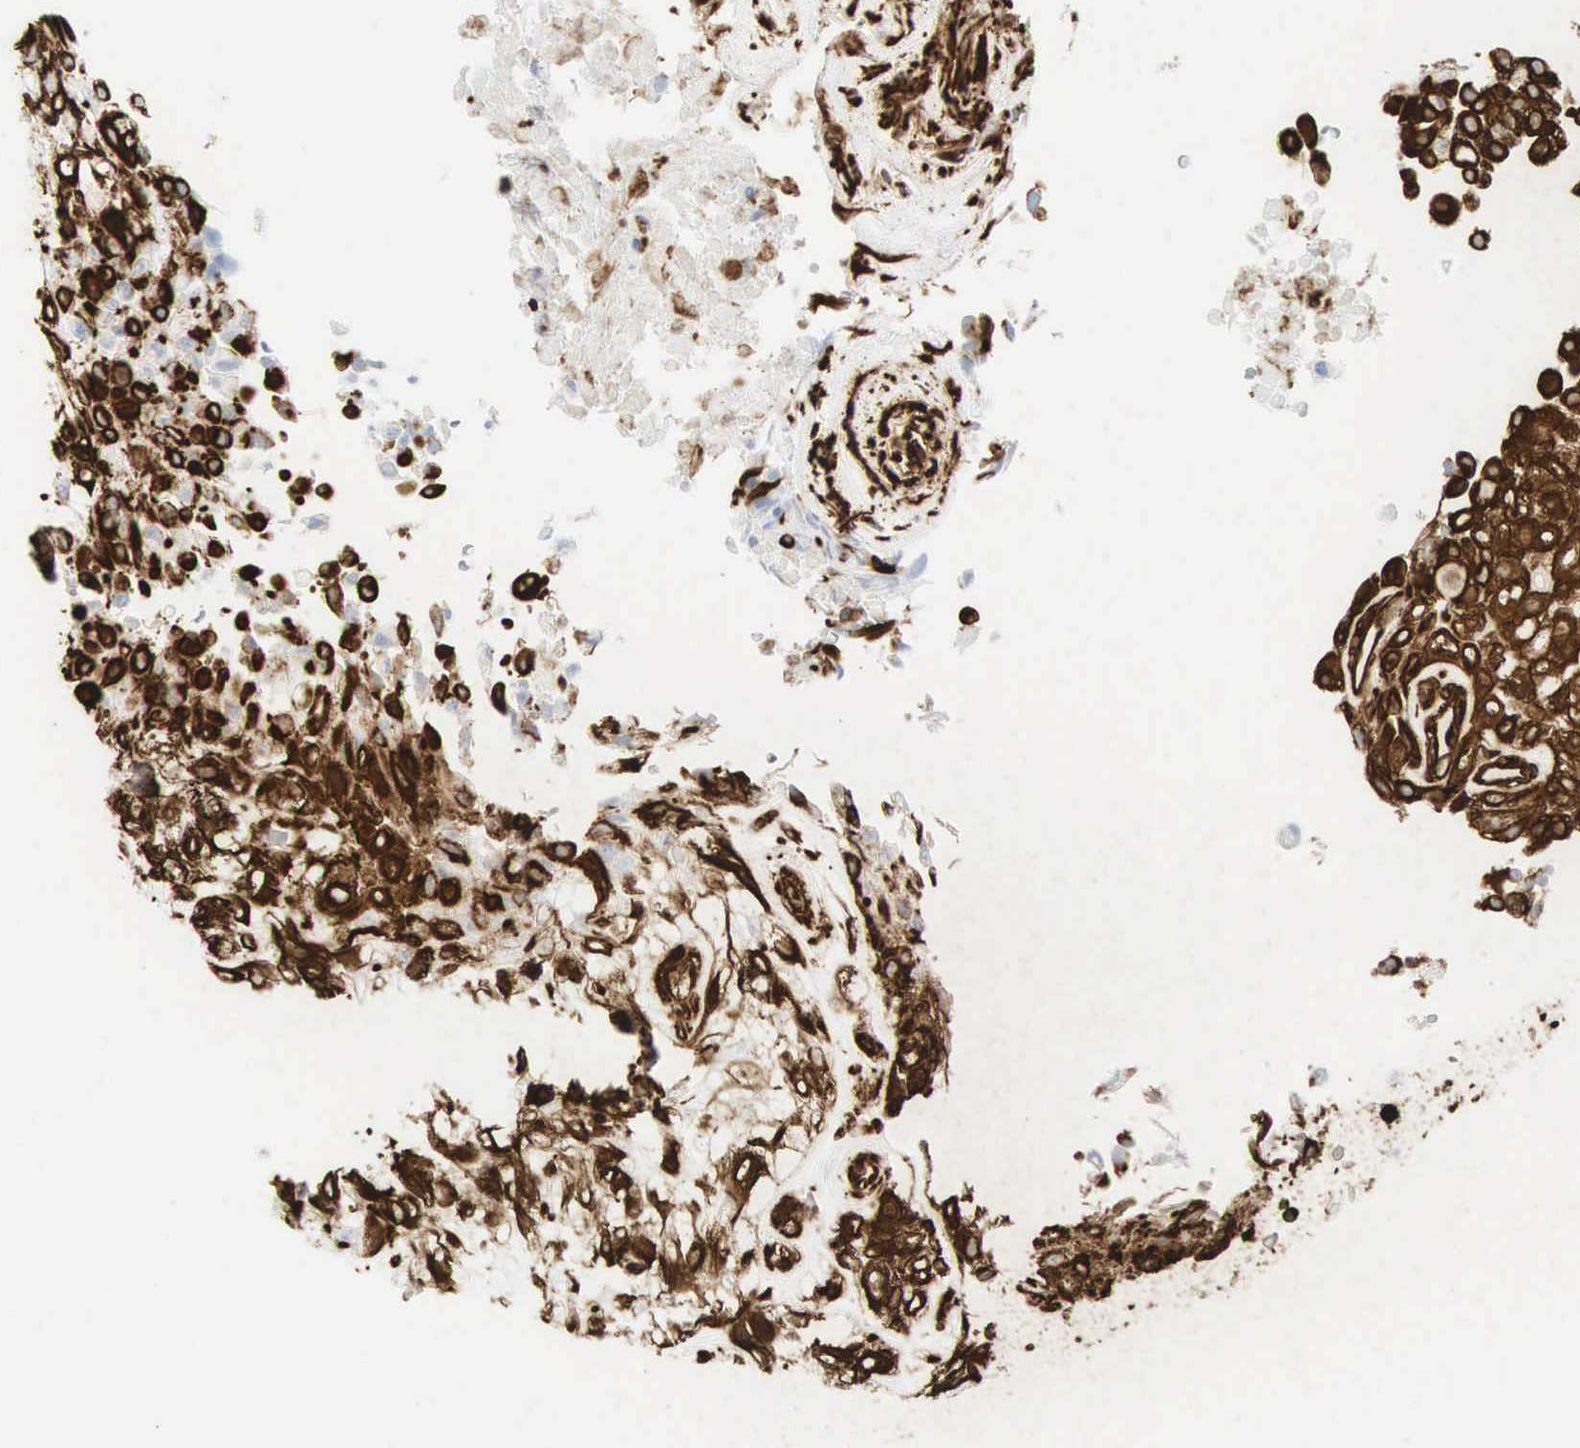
{"staining": {"intensity": "strong", "quantity": "25%-75%", "location": "cytoplasmic/membranous"}, "tissue": "urothelial cancer", "cell_type": "Tumor cells", "image_type": "cancer", "snomed": [{"axis": "morphology", "description": "Urothelial carcinoma, High grade"}, {"axis": "topography", "description": "Urinary bladder"}], "caption": "Human urothelial cancer stained with a protein marker displays strong staining in tumor cells.", "gene": "VIM", "patient": {"sex": "male", "age": 56}}